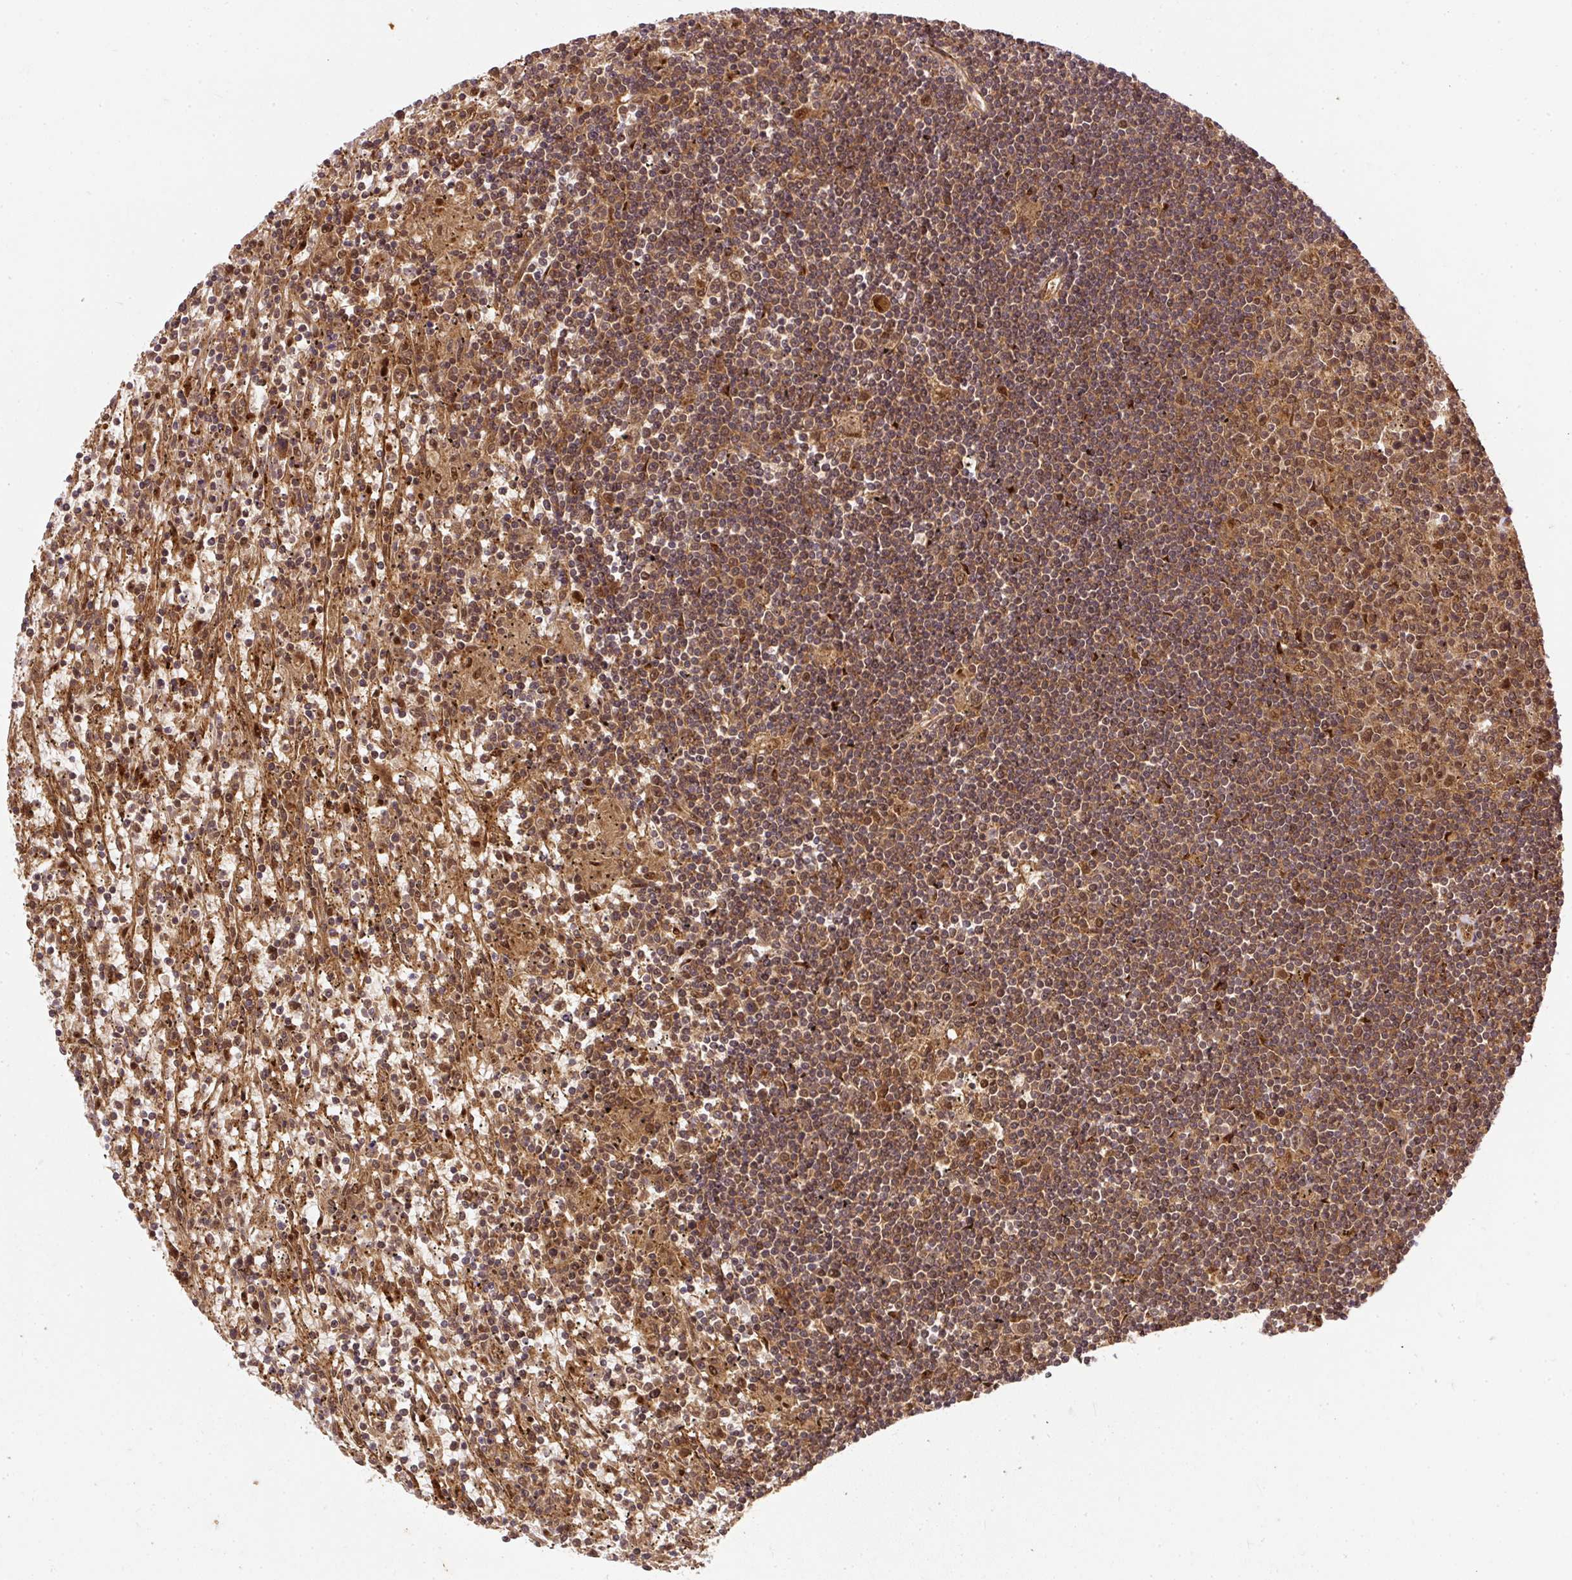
{"staining": {"intensity": "moderate", "quantity": "25%-75%", "location": "cytoplasmic/membranous,nuclear"}, "tissue": "lymphoma", "cell_type": "Tumor cells", "image_type": "cancer", "snomed": [{"axis": "morphology", "description": "Malignant lymphoma, non-Hodgkin's type, Low grade"}, {"axis": "topography", "description": "Spleen"}], "caption": "This photomicrograph displays lymphoma stained with IHC to label a protein in brown. The cytoplasmic/membranous and nuclear of tumor cells show moderate positivity for the protein. Nuclei are counter-stained blue.", "gene": "PSMD1", "patient": {"sex": "male", "age": 76}}